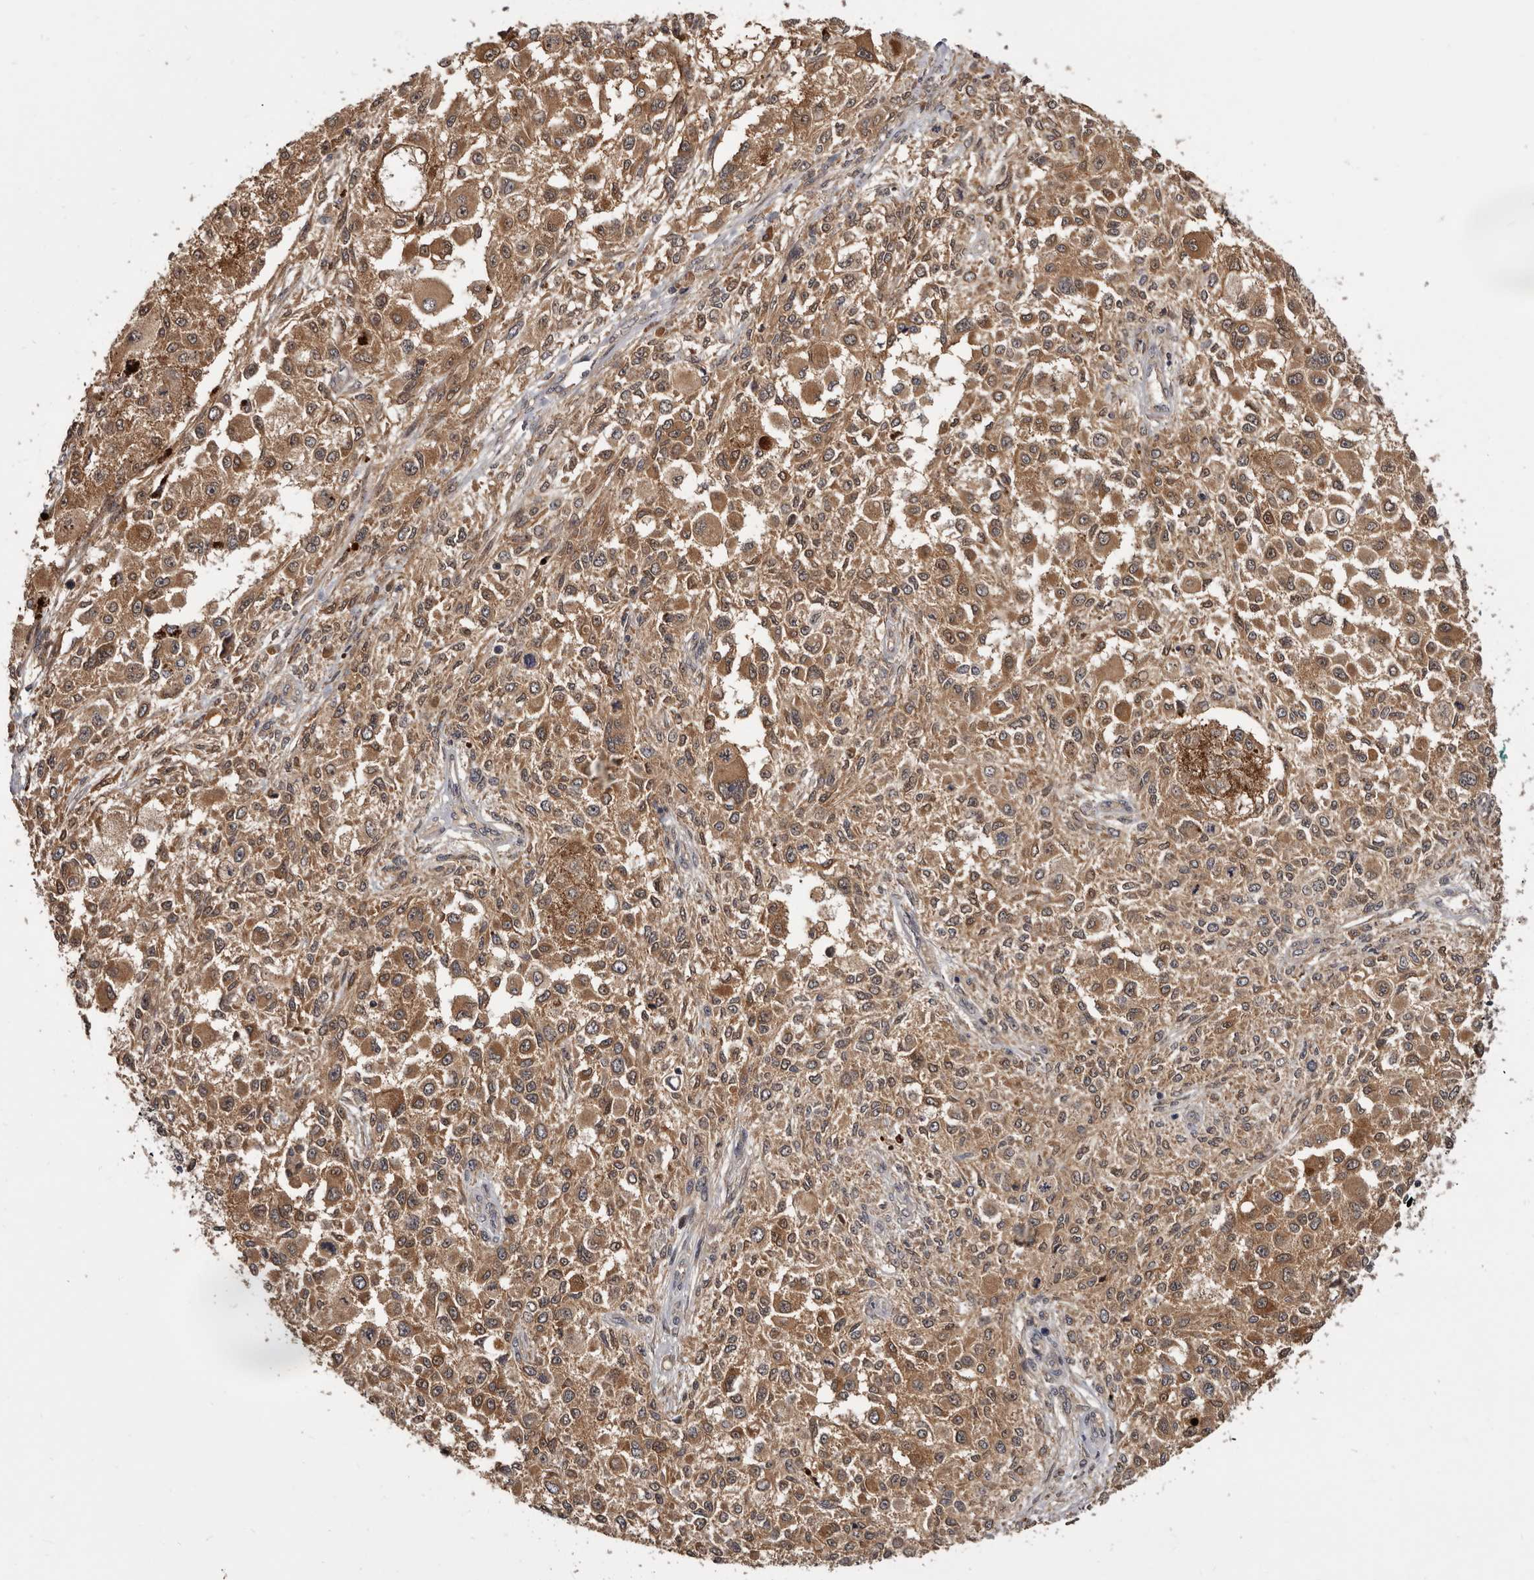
{"staining": {"intensity": "moderate", "quantity": ">75%", "location": "cytoplasmic/membranous"}, "tissue": "melanoma", "cell_type": "Tumor cells", "image_type": "cancer", "snomed": [{"axis": "morphology", "description": "Necrosis, NOS"}, {"axis": "morphology", "description": "Malignant melanoma, NOS"}, {"axis": "topography", "description": "Skin"}], "caption": "Protein expression analysis of melanoma exhibits moderate cytoplasmic/membranous expression in approximately >75% of tumor cells.", "gene": "INAVA", "patient": {"sex": "female", "age": 87}}